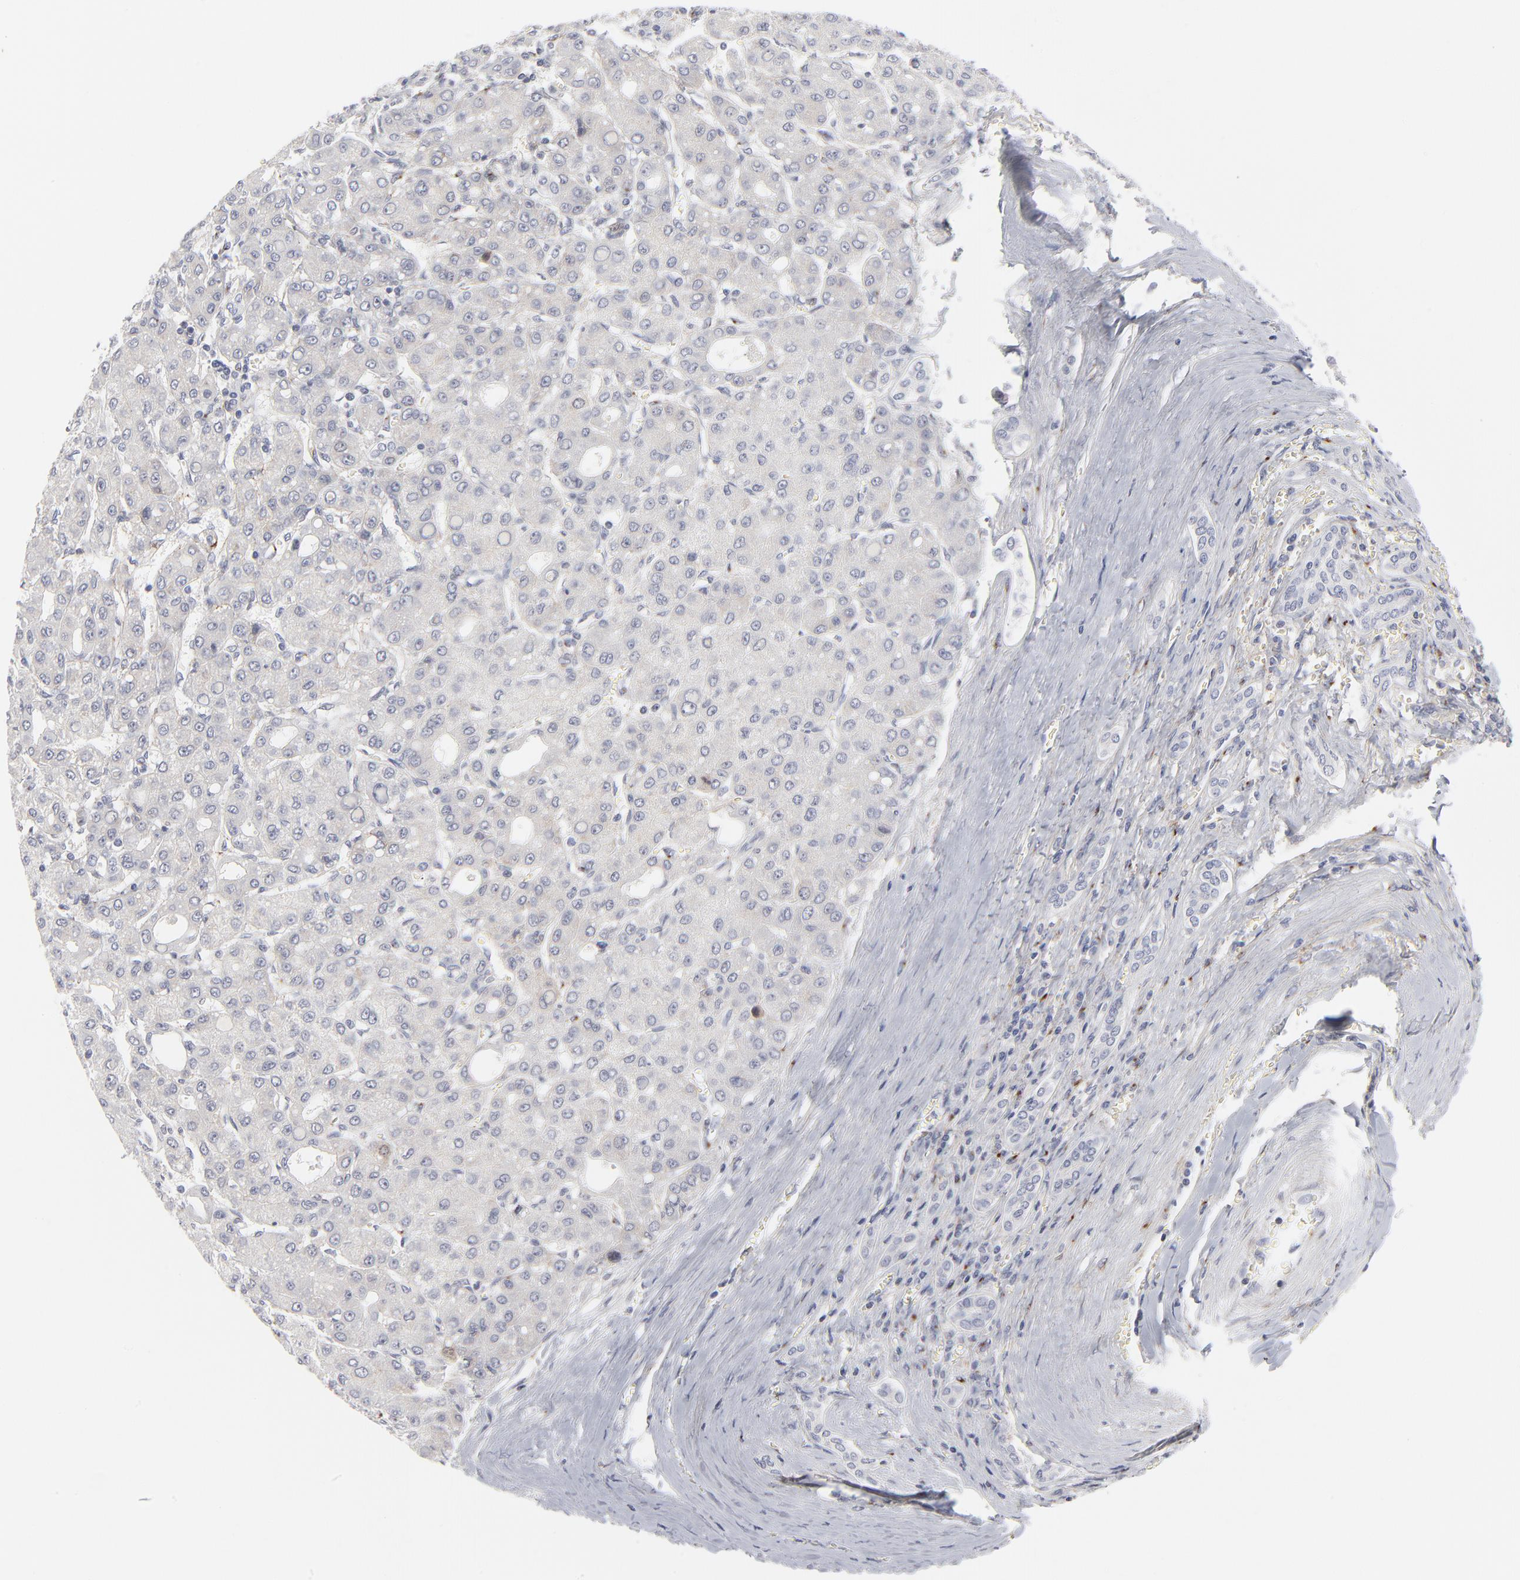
{"staining": {"intensity": "negative", "quantity": "none", "location": "none"}, "tissue": "liver cancer", "cell_type": "Tumor cells", "image_type": "cancer", "snomed": [{"axis": "morphology", "description": "Carcinoma, Hepatocellular, NOS"}, {"axis": "topography", "description": "Liver"}], "caption": "IHC histopathology image of neoplastic tissue: human liver cancer stained with DAB (3,3'-diaminobenzidine) exhibits no significant protein positivity in tumor cells.", "gene": "AURKA", "patient": {"sex": "male", "age": 69}}